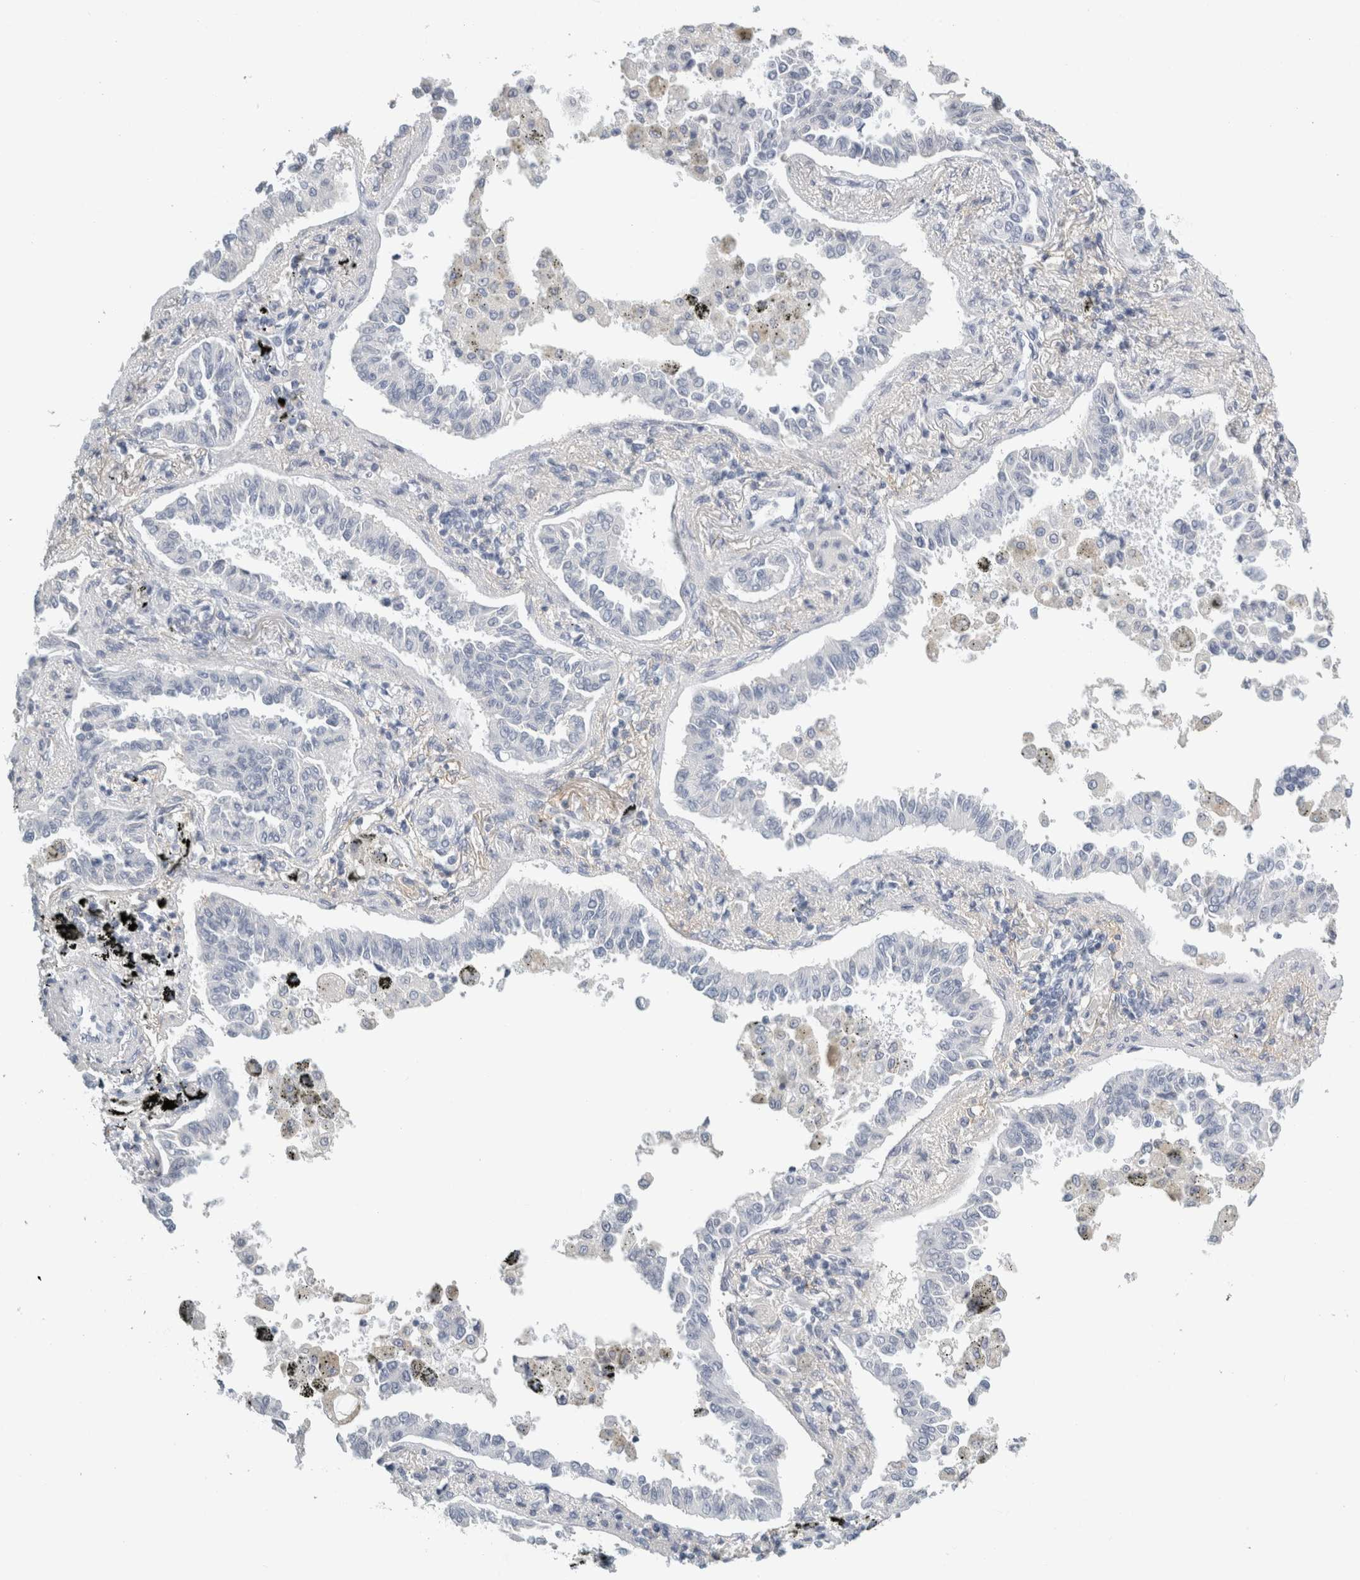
{"staining": {"intensity": "negative", "quantity": "none", "location": "none"}, "tissue": "lung cancer", "cell_type": "Tumor cells", "image_type": "cancer", "snomed": [{"axis": "morphology", "description": "Normal tissue, NOS"}, {"axis": "morphology", "description": "Adenocarcinoma, NOS"}, {"axis": "topography", "description": "Lung"}], "caption": "This is a photomicrograph of IHC staining of lung cancer (adenocarcinoma), which shows no staining in tumor cells. (DAB (3,3'-diaminobenzidine) immunohistochemistry (IHC) visualized using brightfield microscopy, high magnification).", "gene": "TSPAN8", "patient": {"sex": "male", "age": 59}}